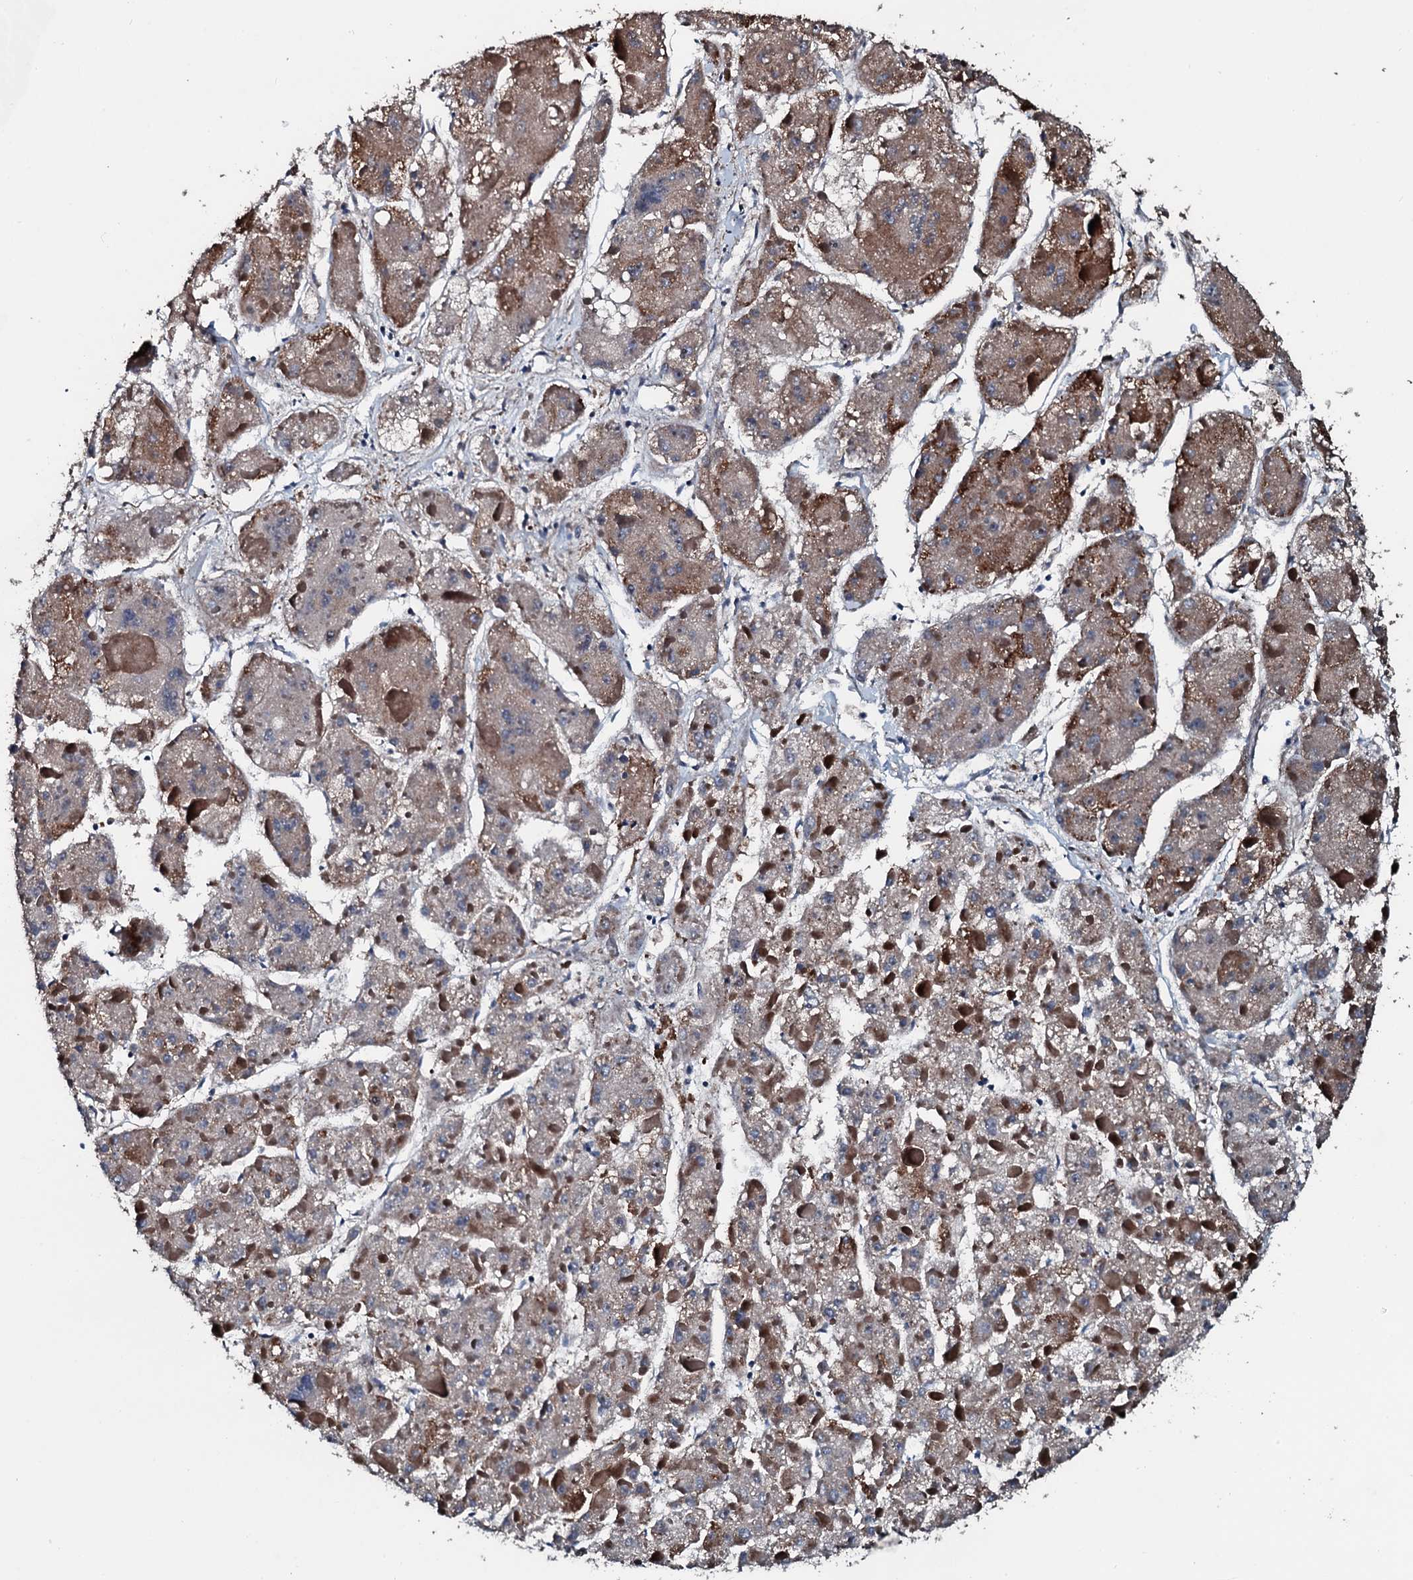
{"staining": {"intensity": "moderate", "quantity": "25%-75%", "location": "cytoplasmic/membranous"}, "tissue": "liver cancer", "cell_type": "Tumor cells", "image_type": "cancer", "snomed": [{"axis": "morphology", "description": "Carcinoma, Hepatocellular, NOS"}, {"axis": "topography", "description": "Liver"}], "caption": "Immunohistochemistry staining of liver cancer (hepatocellular carcinoma), which shows medium levels of moderate cytoplasmic/membranous staining in about 25%-75% of tumor cells indicating moderate cytoplasmic/membranous protein expression. The staining was performed using DAB (brown) for protein detection and nuclei were counterstained in hematoxylin (blue).", "gene": "AARS1", "patient": {"sex": "female", "age": 73}}